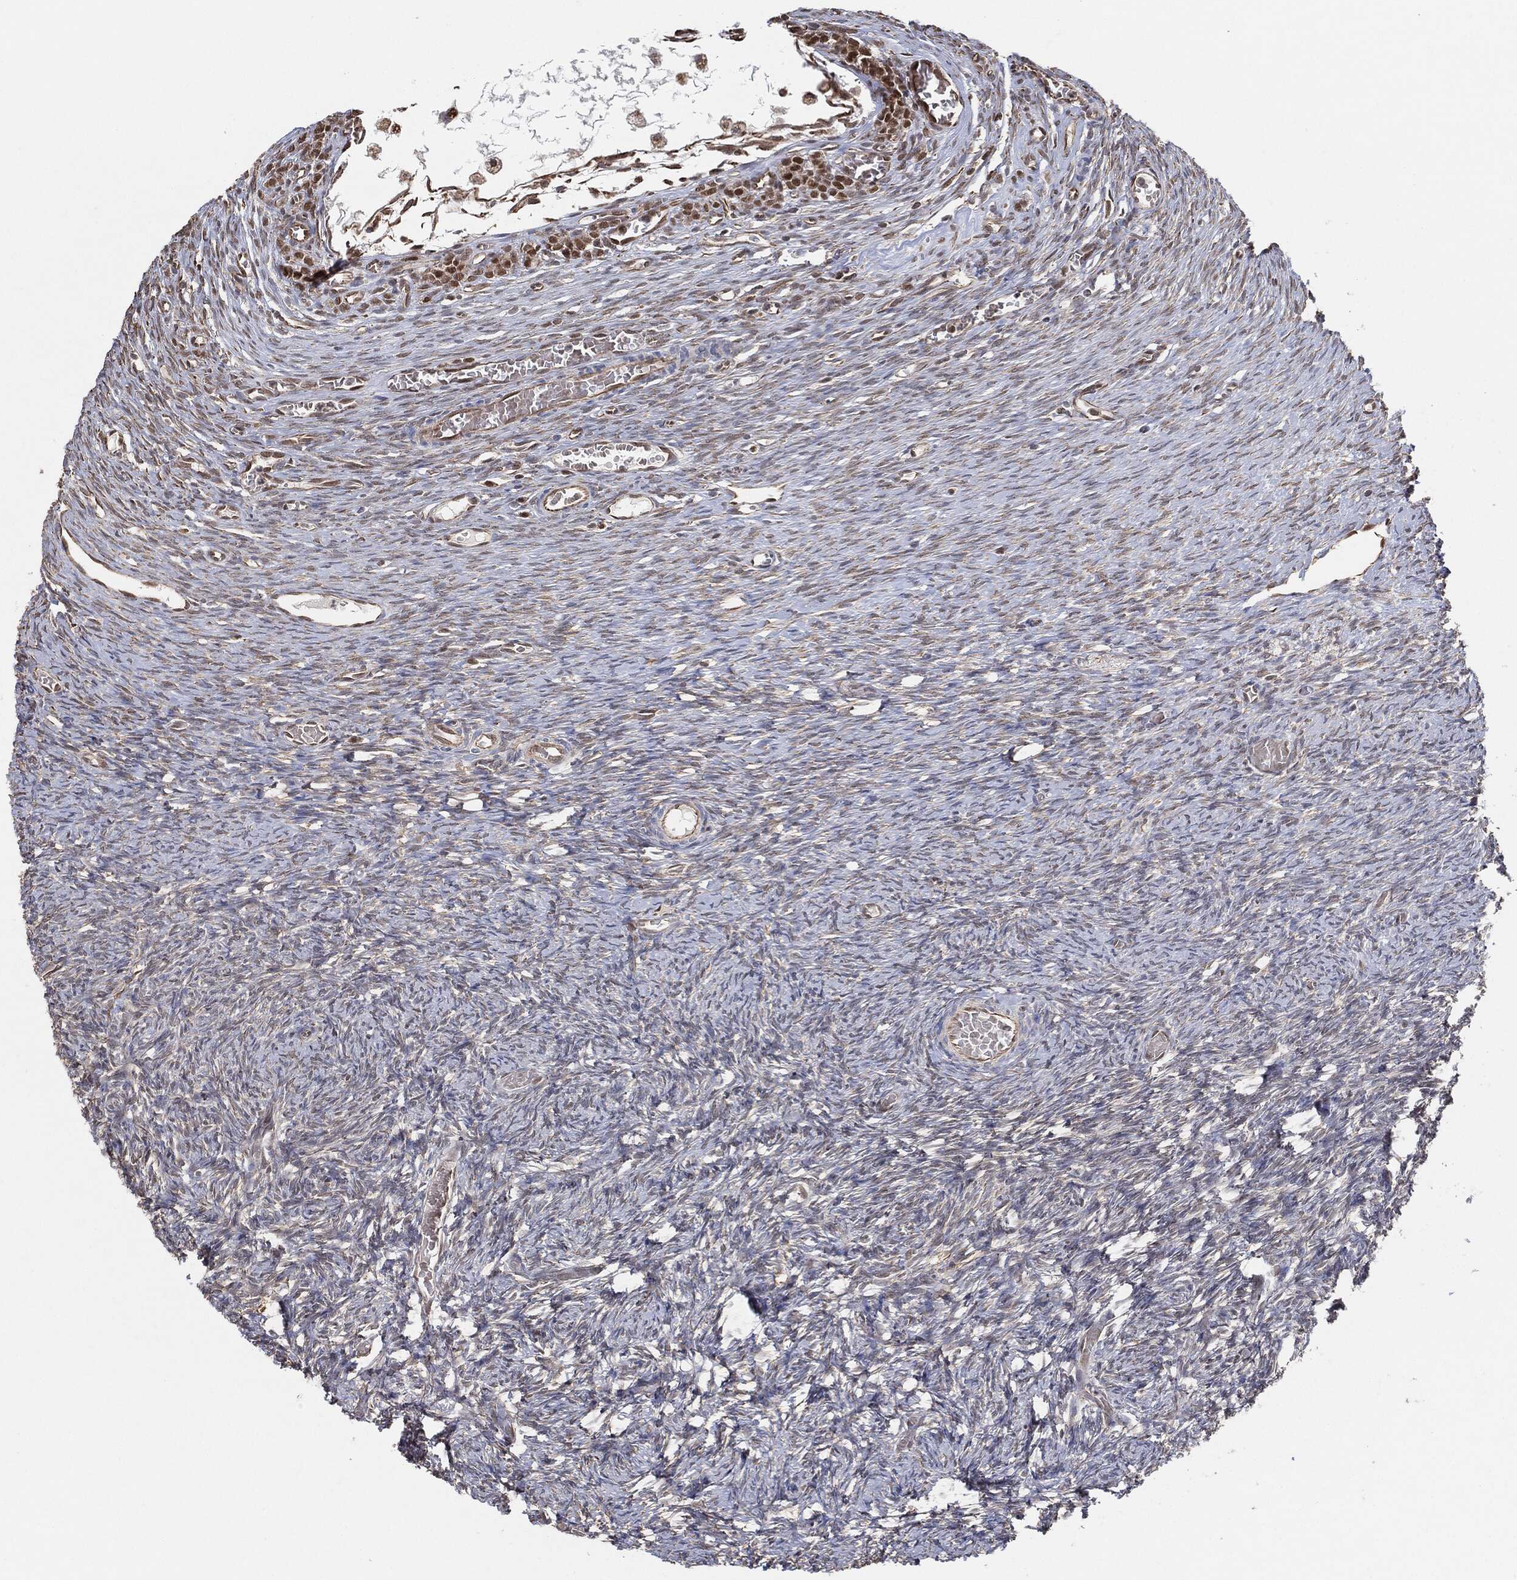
{"staining": {"intensity": "moderate", "quantity": ">75%", "location": "cytoplasmic/membranous"}, "tissue": "ovary", "cell_type": "Follicle cells", "image_type": "normal", "snomed": [{"axis": "morphology", "description": "Normal tissue, NOS"}, {"axis": "topography", "description": "Ovary"}], "caption": "Immunohistochemical staining of benign ovary exhibits >75% levels of moderate cytoplasmic/membranous protein positivity in about >75% of follicle cells.", "gene": "TP53RK", "patient": {"sex": "female", "age": 39}}